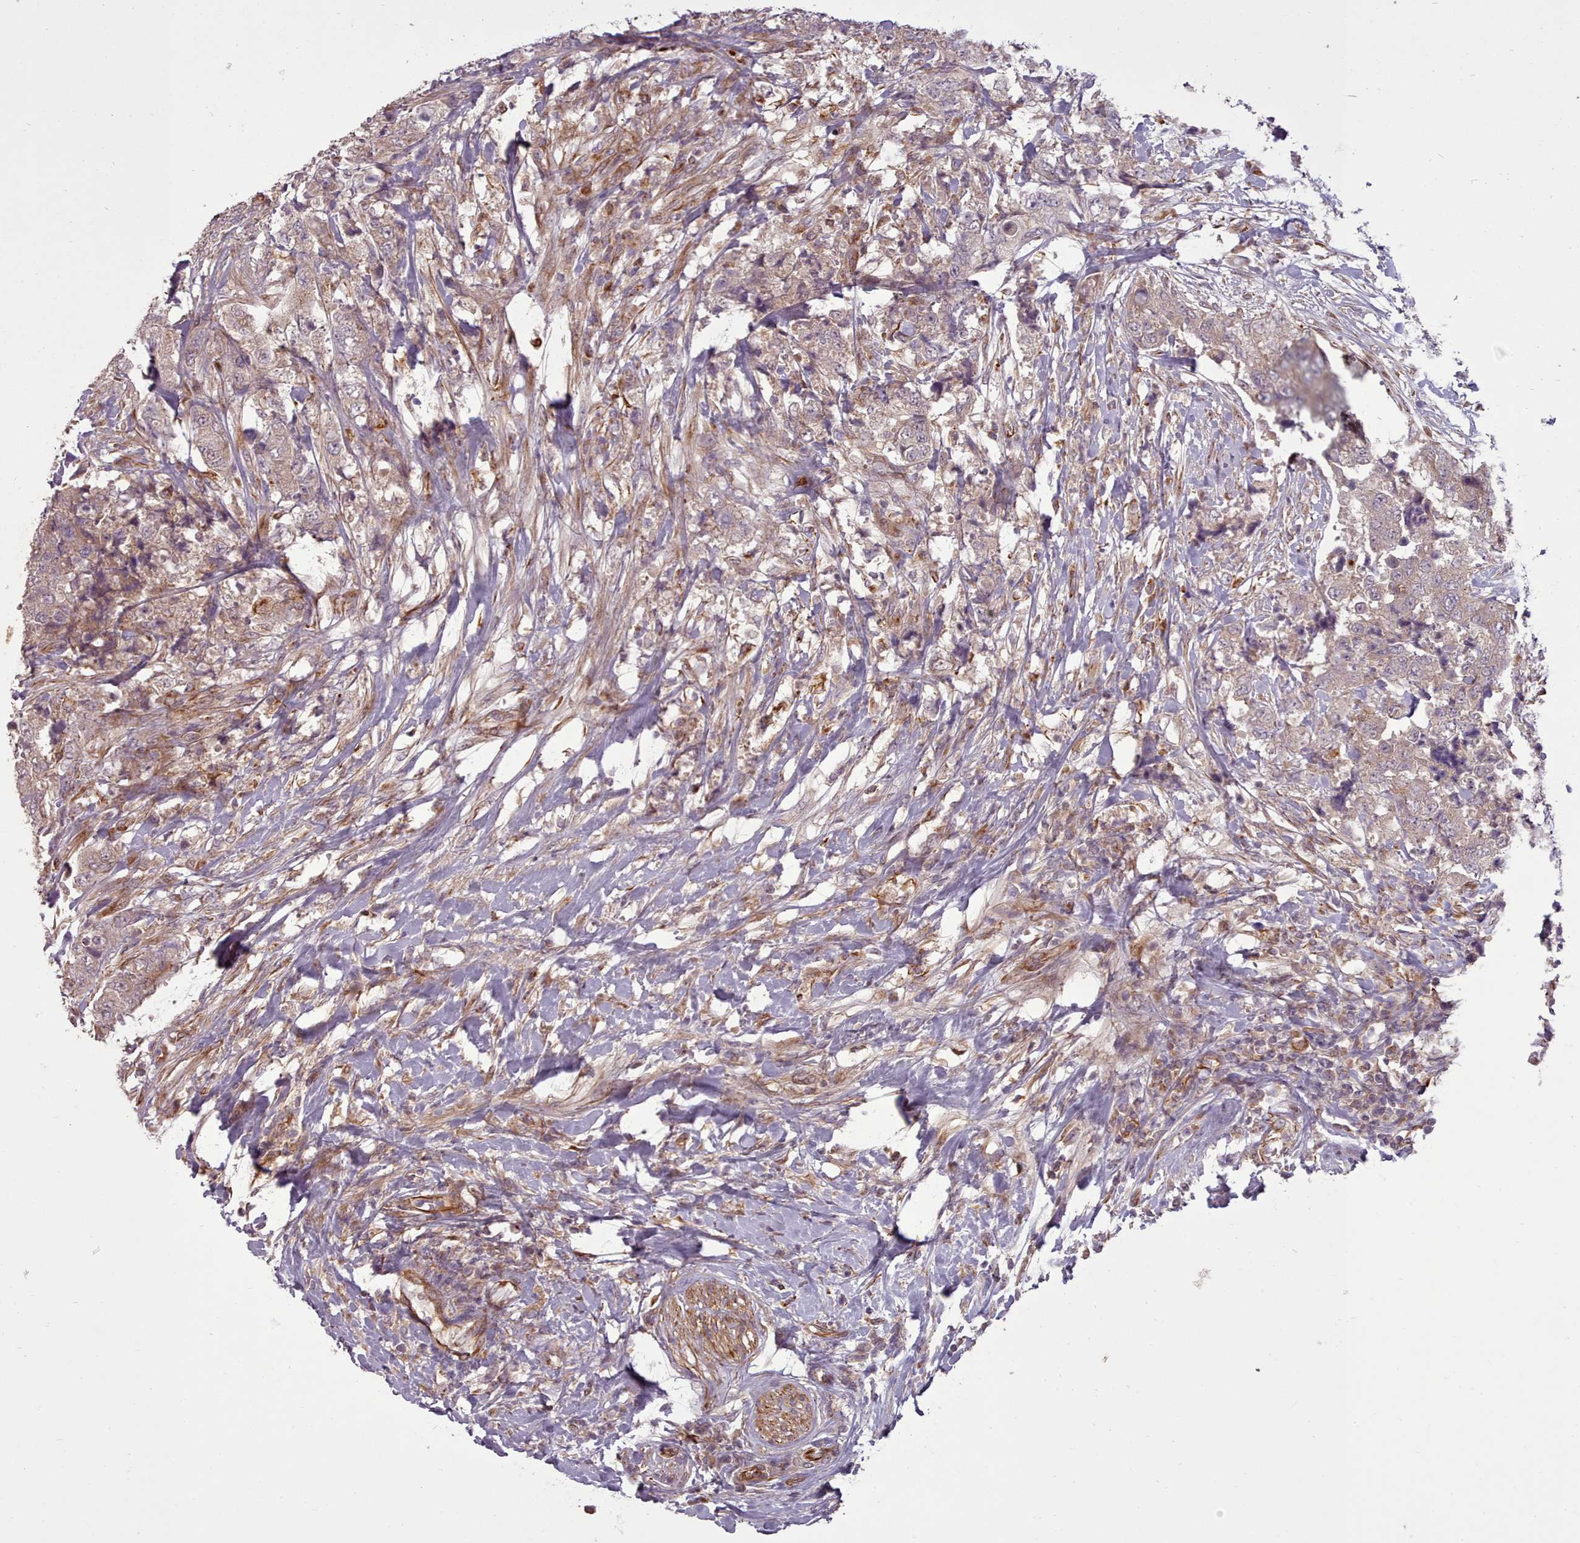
{"staining": {"intensity": "weak", "quantity": "25%-75%", "location": "cytoplasmic/membranous"}, "tissue": "urothelial cancer", "cell_type": "Tumor cells", "image_type": "cancer", "snomed": [{"axis": "morphology", "description": "Urothelial carcinoma, High grade"}, {"axis": "topography", "description": "Urinary bladder"}], "caption": "DAB immunohistochemical staining of human urothelial cancer demonstrates weak cytoplasmic/membranous protein positivity in approximately 25%-75% of tumor cells.", "gene": "GBGT1", "patient": {"sex": "female", "age": 78}}